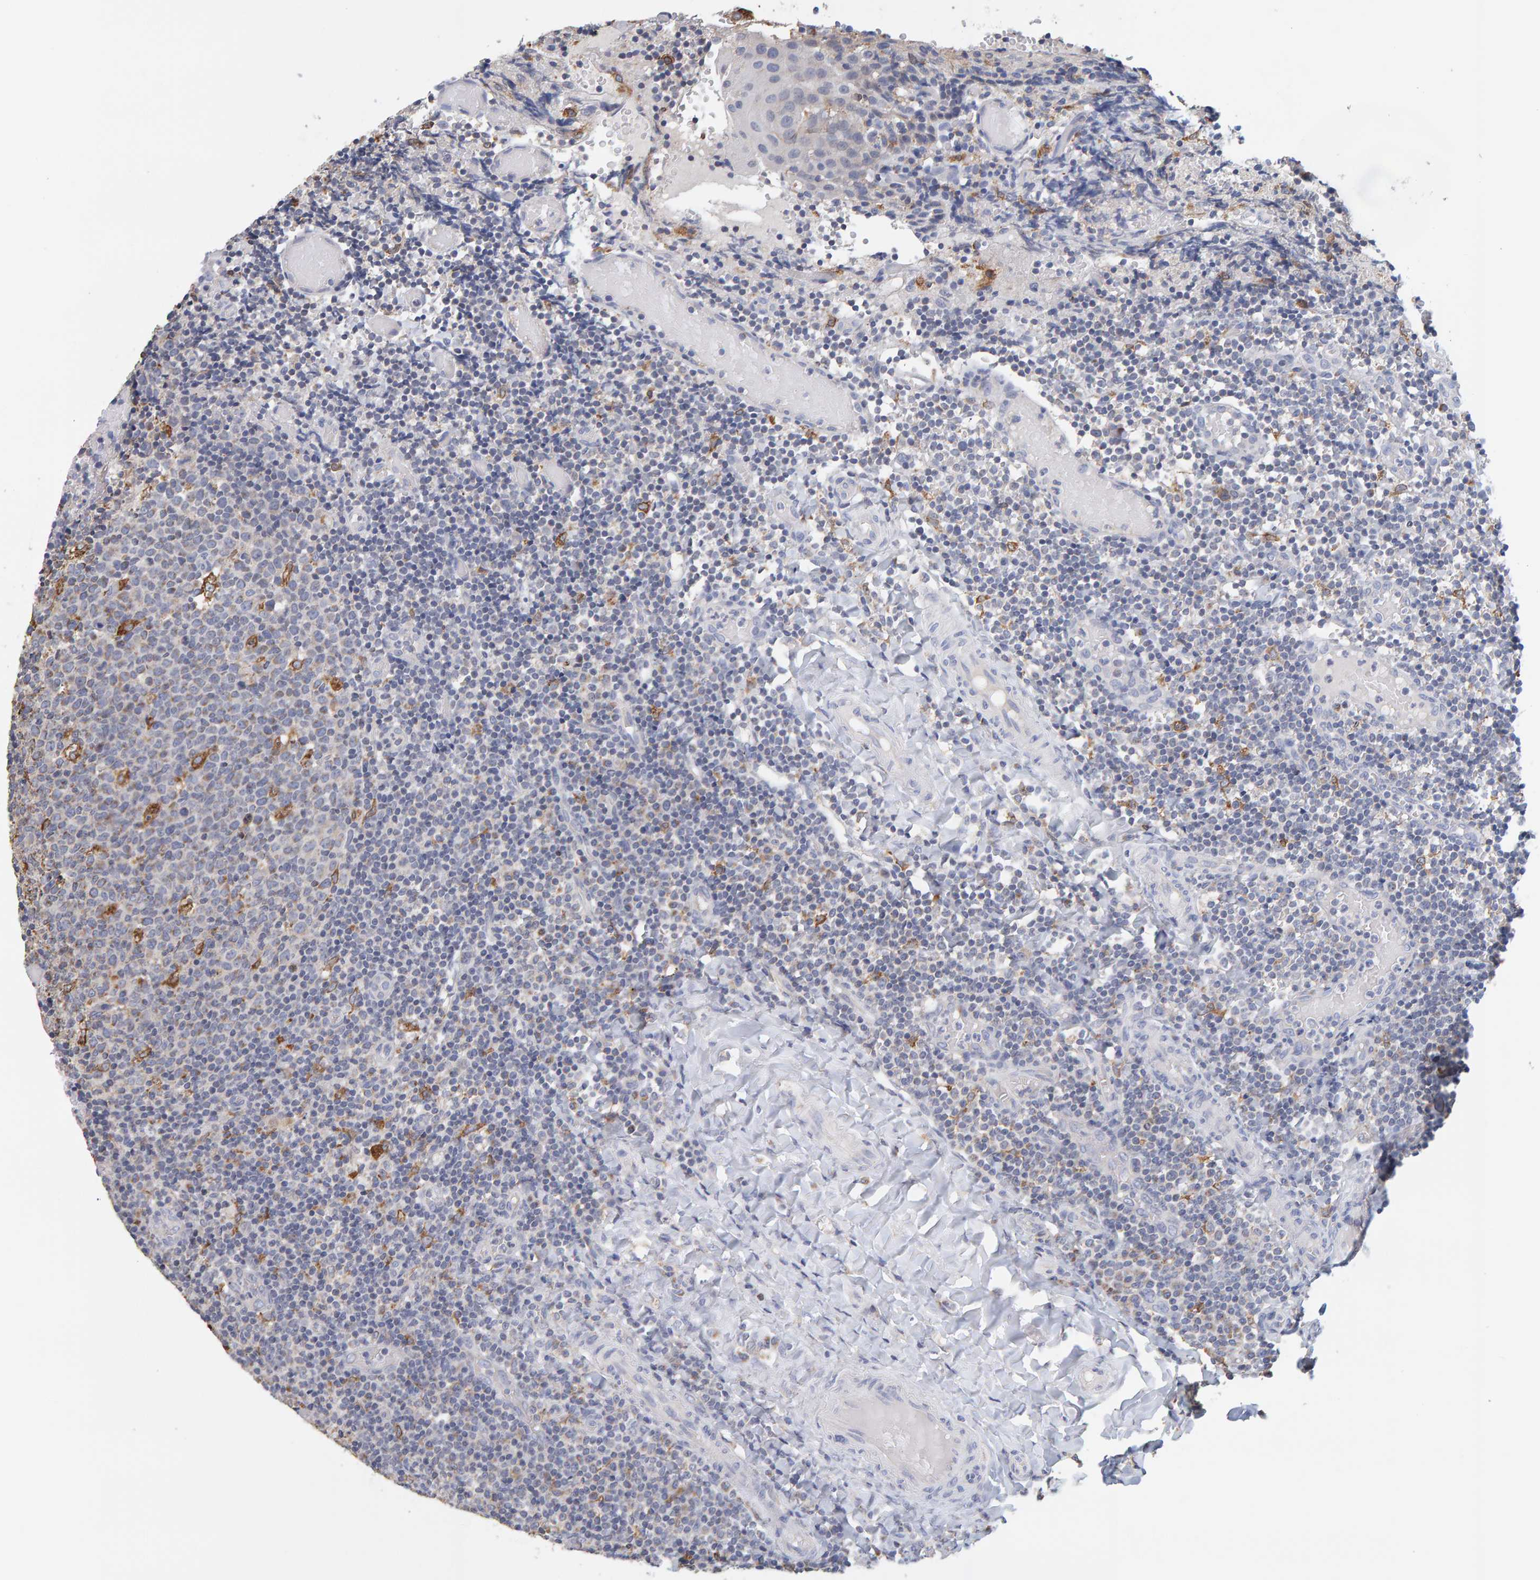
{"staining": {"intensity": "moderate", "quantity": "<25%", "location": "cytoplasmic/membranous"}, "tissue": "tonsil", "cell_type": "Germinal center cells", "image_type": "normal", "snomed": [{"axis": "morphology", "description": "Normal tissue, NOS"}, {"axis": "topography", "description": "Tonsil"}], "caption": "This micrograph exhibits immunohistochemistry (IHC) staining of normal tonsil, with low moderate cytoplasmic/membranous expression in about <25% of germinal center cells.", "gene": "SGPL1", "patient": {"sex": "female", "age": 19}}